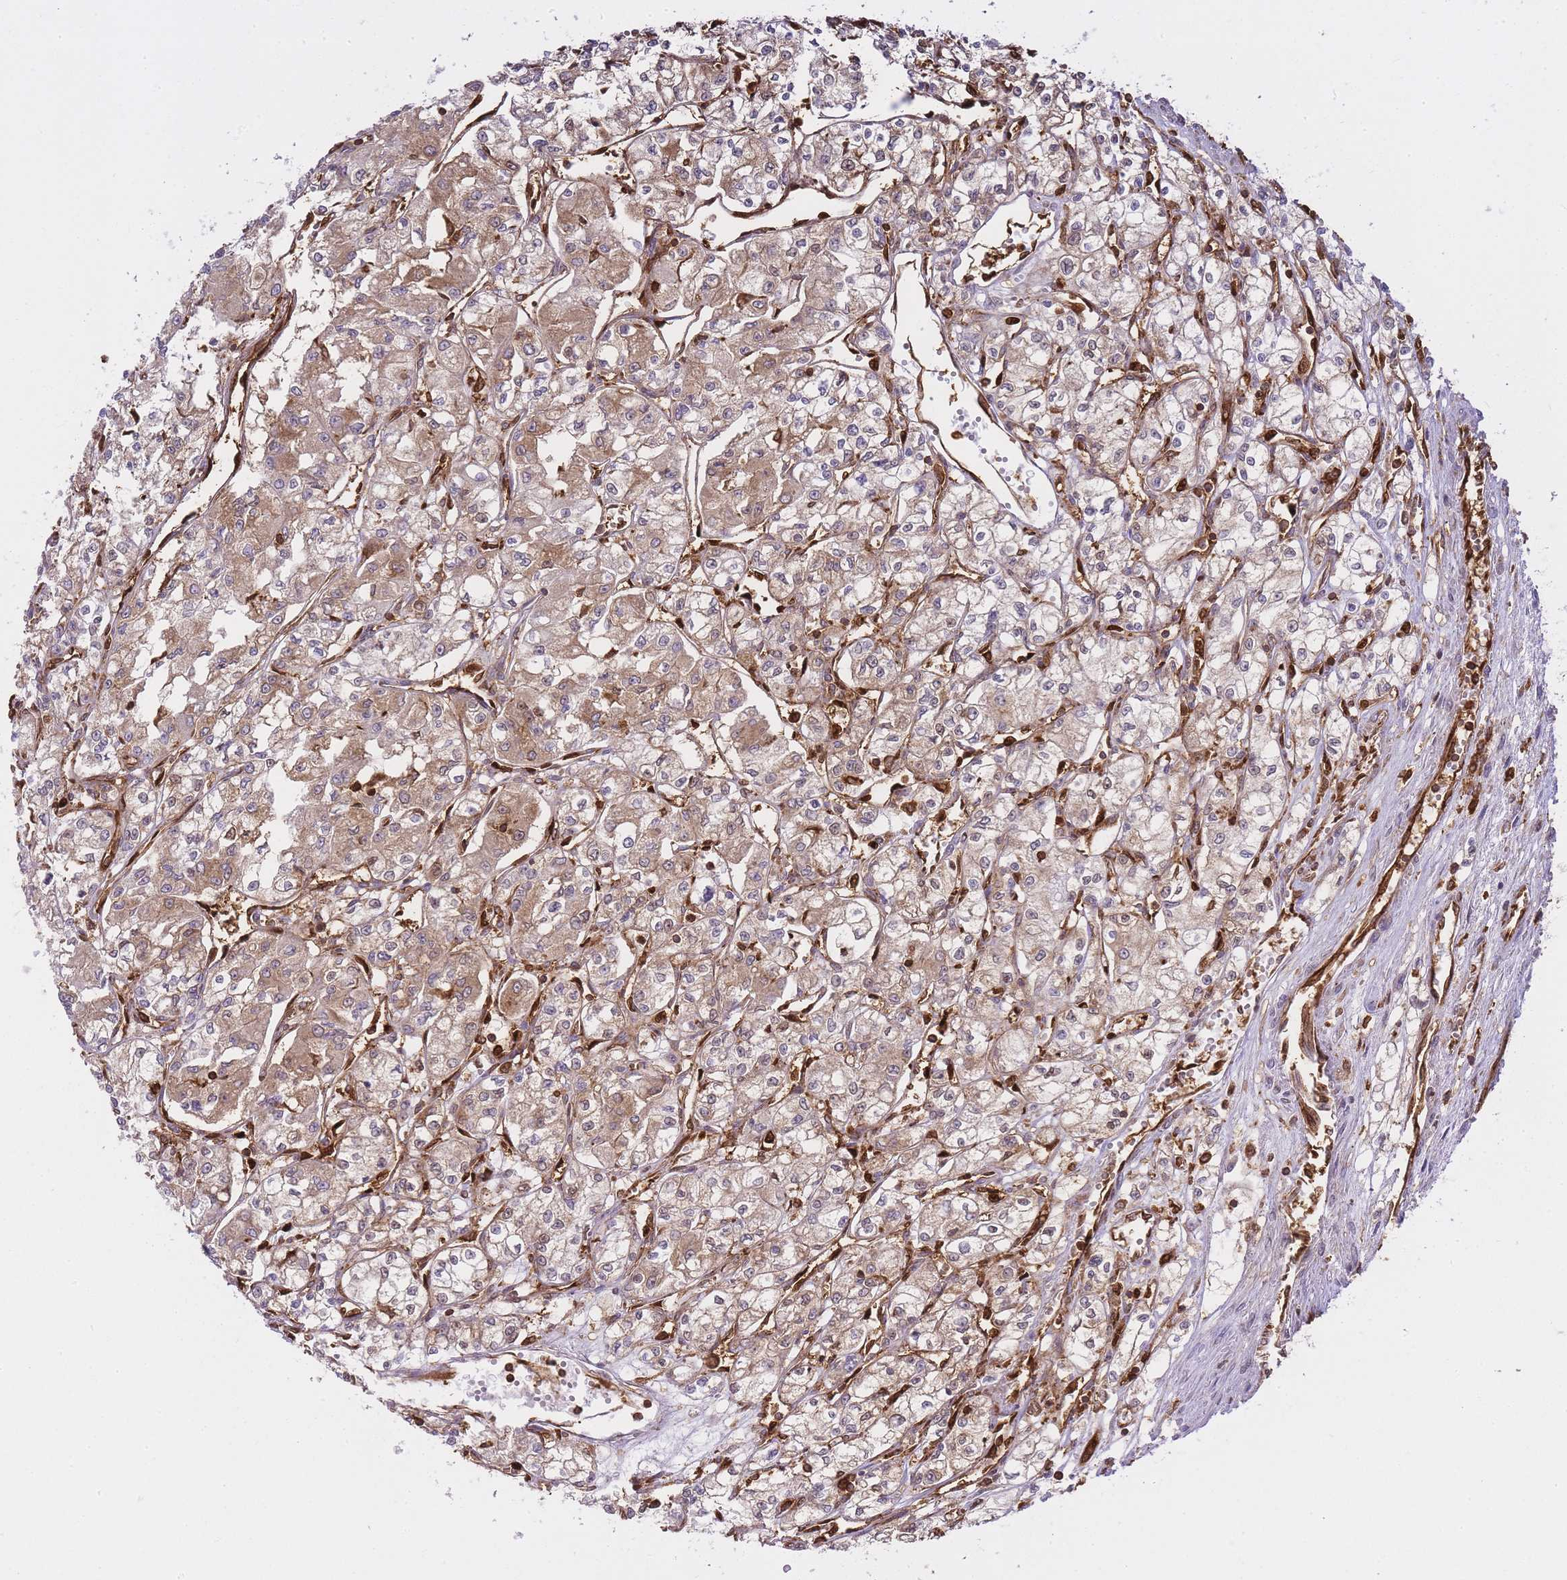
{"staining": {"intensity": "moderate", "quantity": ">75%", "location": "cytoplasmic/membranous"}, "tissue": "renal cancer", "cell_type": "Tumor cells", "image_type": "cancer", "snomed": [{"axis": "morphology", "description": "Adenocarcinoma, NOS"}, {"axis": "topography", "description": "Kidney"}], "caption": "DAB (3,3'-diaminobenzidine) immunohistochemical staining of renal cancer (adenocarcinoma) demonstrates moderate cytoplasmic/membranous protein staining in about >75% of tumor cells.", "gene": "MSN", "patient": {"sex": "male", "age": 59}}